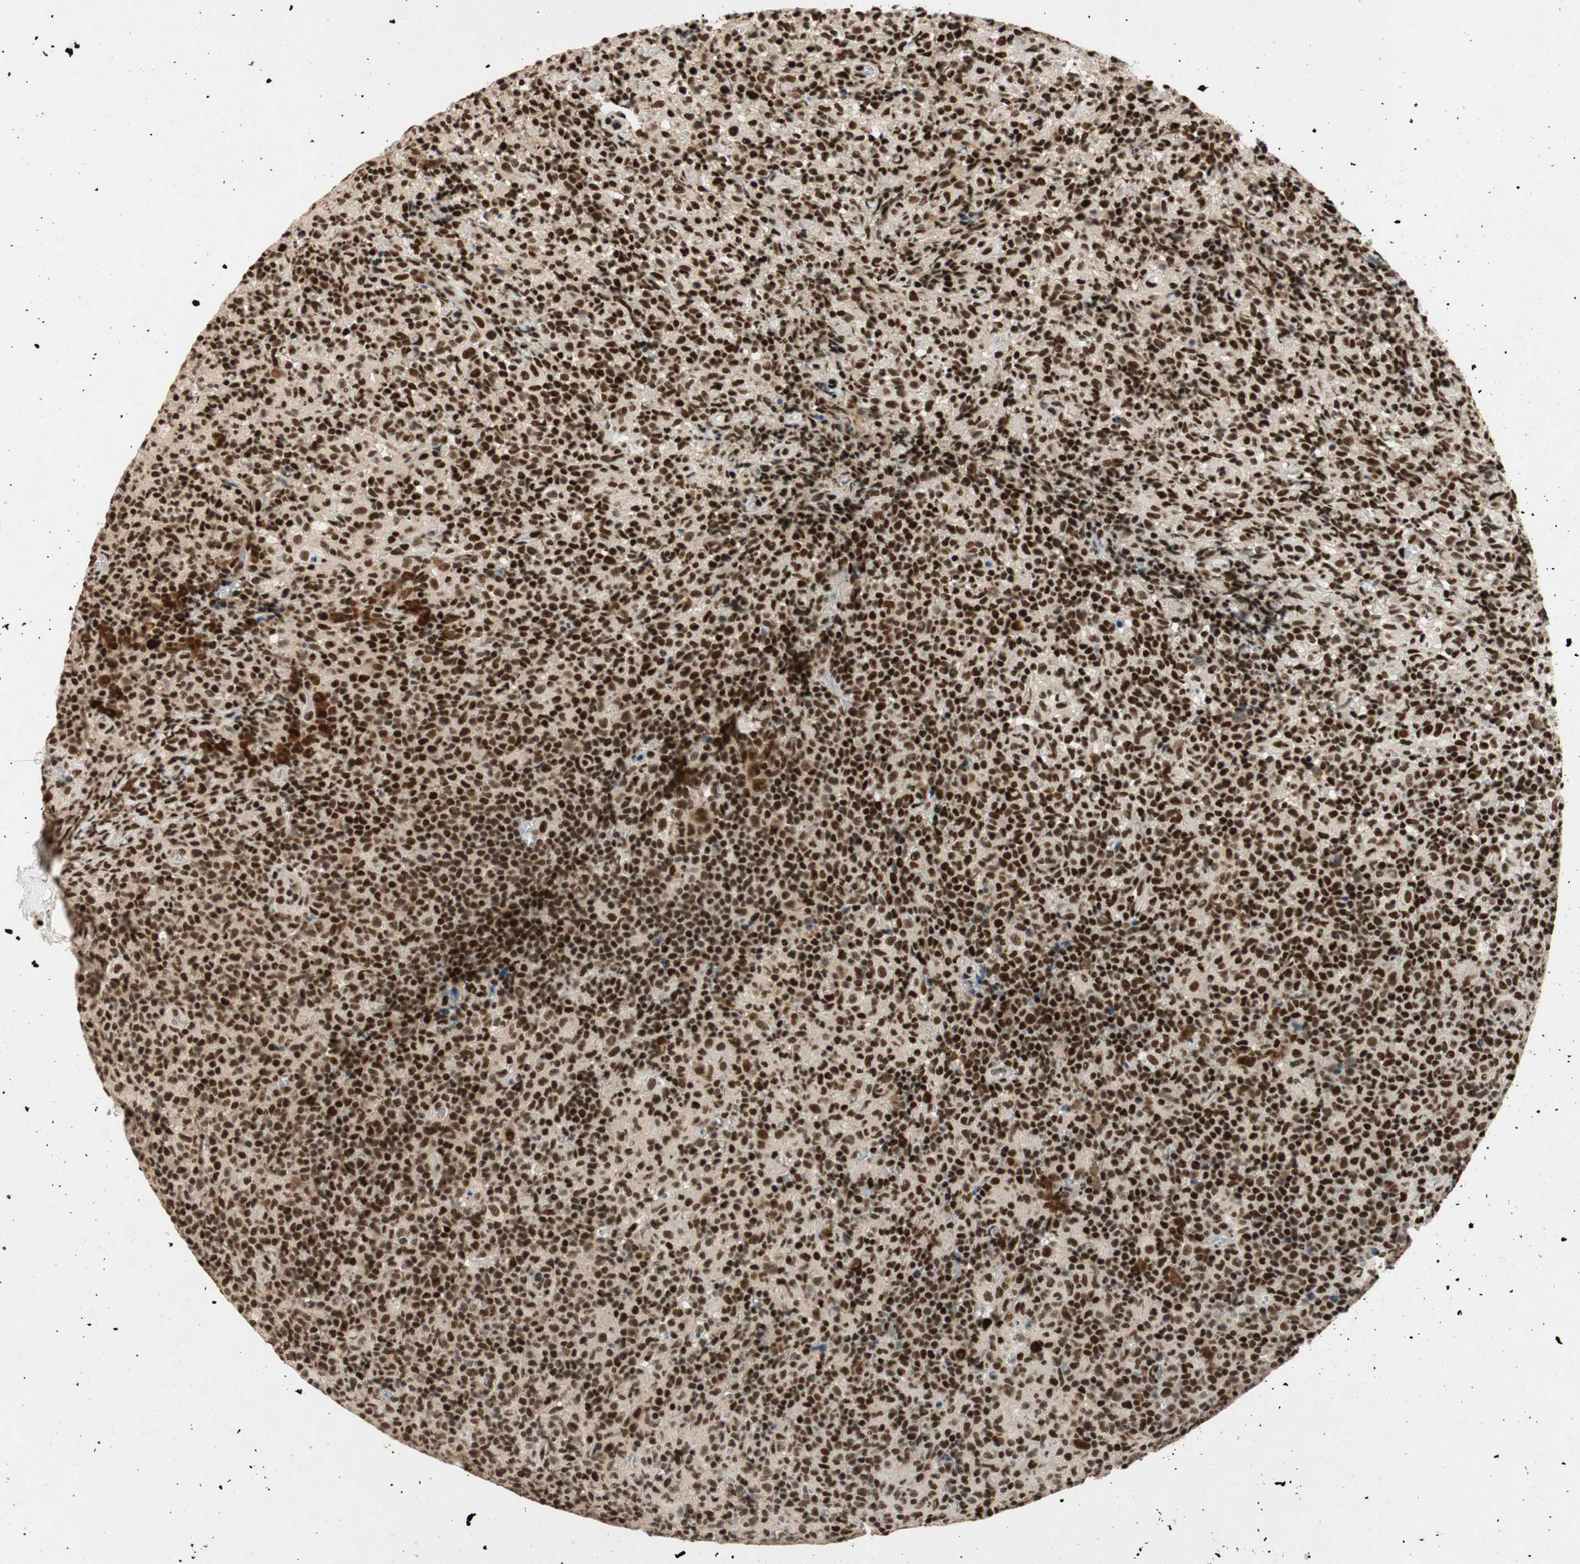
{"staining": {"intensity": "strong", "quantity": ">75%", "location": "nuclear"}, "tissue": "lymph node", "cell_type": "Germinal center cells", "image_type": "normal", "snomed": [{"axis": "morphology", "description": "Normal tissue, NOS"}, {"axis": "morphology", "description": "Inflammation, NOS"}, {"axis": "topography", "description": "Lymph node"}], "caption": "A high amount of strong nuclear positivity is seen in approximately >75% of germinal center cells in normal lymph node. The staining is performed using DAB (3,3'-diaminobenzidine) brown chromogen to label protein expression. The nuclei are counter-stained blue using hematoxylin.", "gene": "NCBP3", "patient": {"sex": "male", "age": 55}}